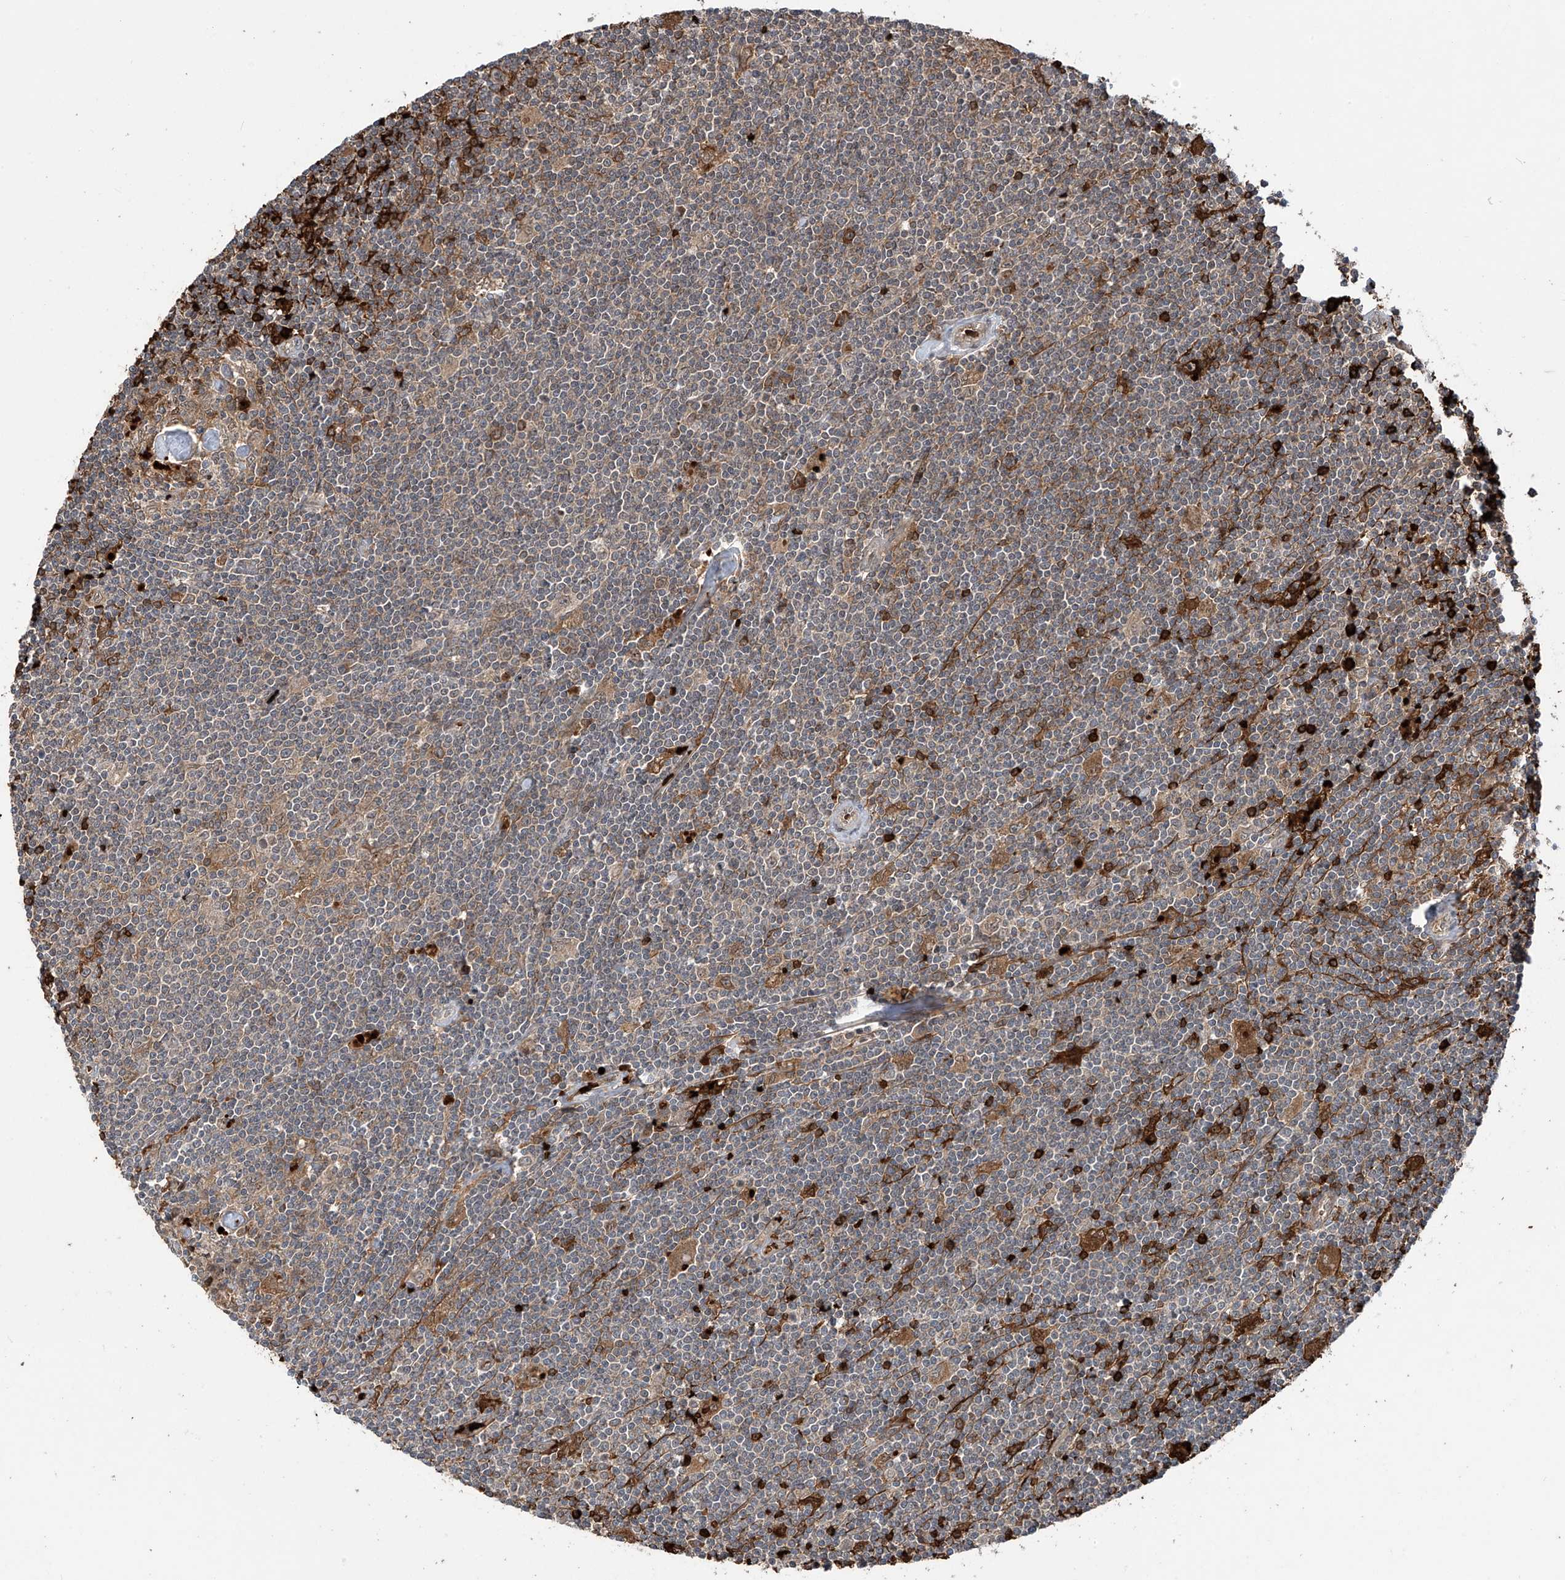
{"staining": {"intensity": "weak", "quantity": "<25%", "location": "cytoplasmic/membranous"}, "tissue": "lymphoma", "cell_type": "Tumor cells", "image_type": "cancer", "snomed": [{"axis": "morphology", "description": "Malignant lymphoma, non-Hodgkin's type, Low grade"}, {"axis": "topography", "description": "Spleen"}], "caption": "There is no significant positivity in tumor cells of lymphoma.", "gene": "ZDHHC9", "patient": {"sex": "male", "age": 76}}